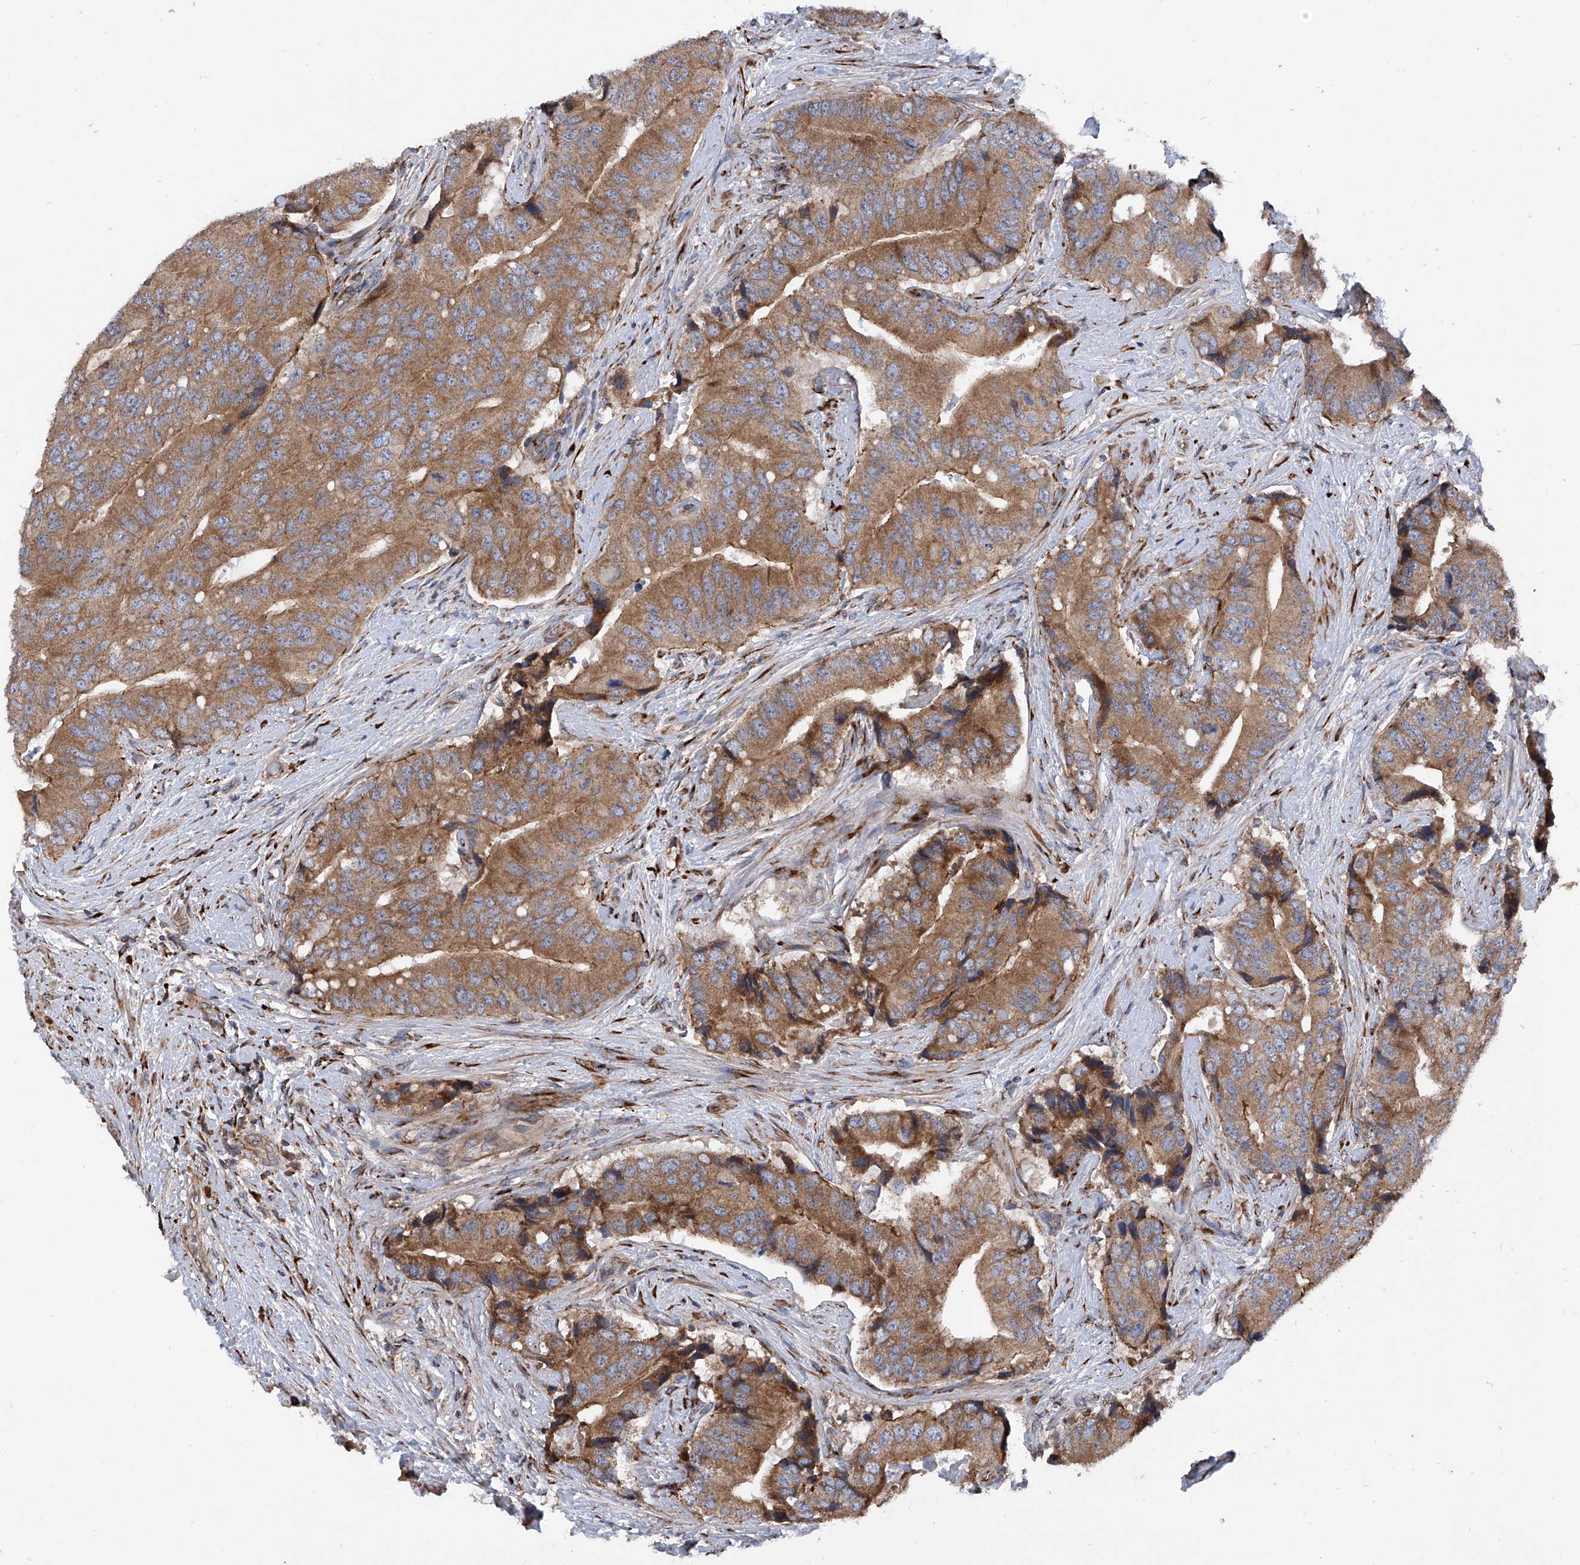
{"staining": {"intensity": "moderate", "quantity": ">75%", "location": "cytoplasmic/membranous"}, "tissue": "prostate cancer", "cell_type": "Tumor cells", "image_type": "cancer", "snomed": [{"axis": "morphology", "description": "Adenocarcinoma, High grade"}, {"axis": "topography", "description": "Prostate"}], "caption": "Human prostate cancer (high-grade adenocarcinoma) stained for a protein (brown) reveals moderate cytoplasmic/membranous positive staining in about >75% of tumor cells.", "gene": "ASCC3", "patient": {"sex": "male", "age": 70}}